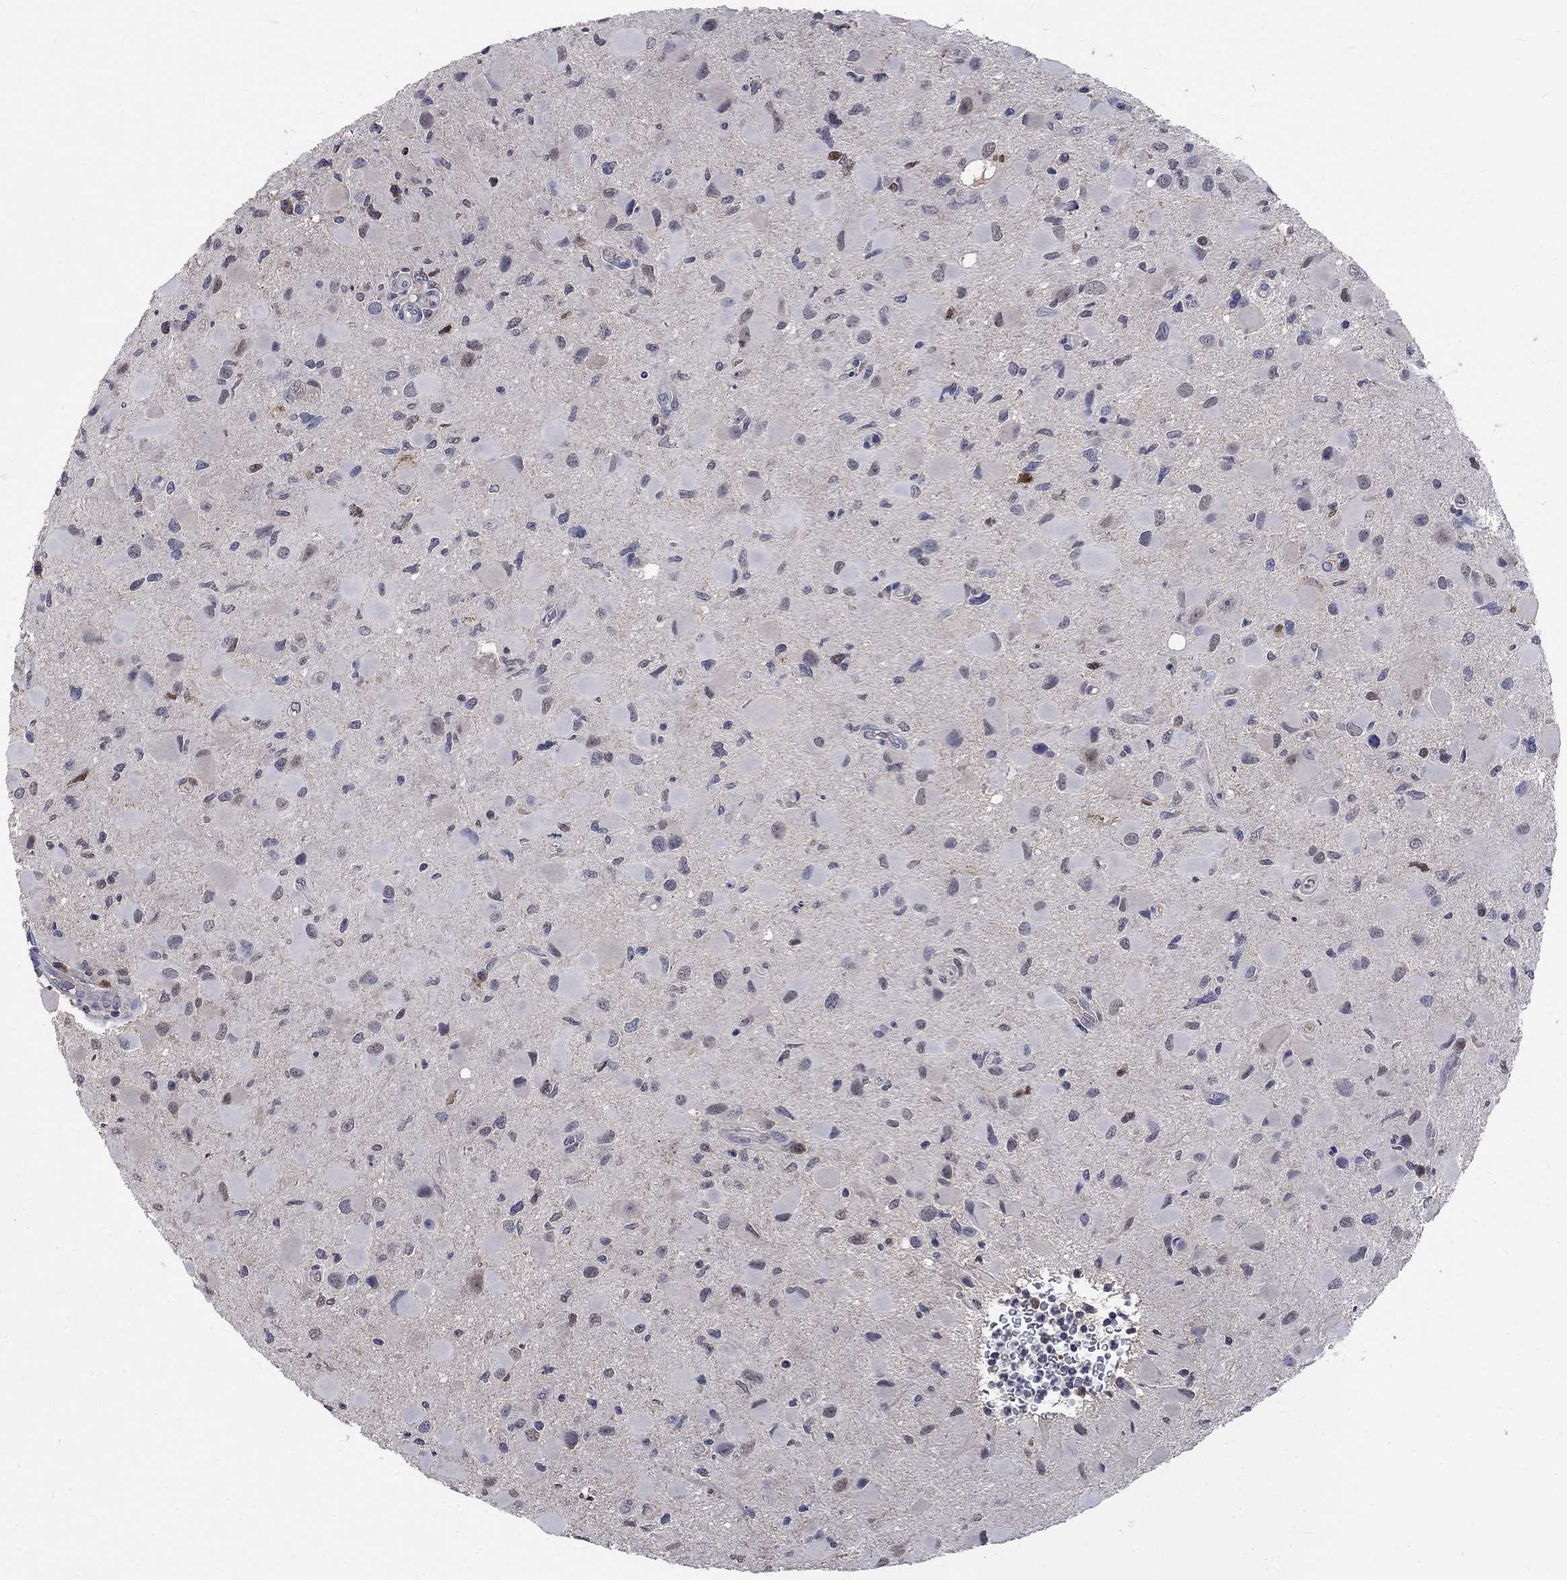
{"staining": {"intensity": "negative", "quantity": "none", "location": "none"}, "tissue": "glioma", "cell_type": "Tumor cells", "image_type": "cancer", "snomed": [{"axis": "morphology", "description": "Glioma, malignant, Low grade"}, {"axis": "topography", "description": "Brain"}], "caption": "Human low-grade glioma (malignant) stained for a protein using immunohistochemistry reveals no positivity in tumor cells.", "gene": "ZBTB18", "patient": {"sex": "female", "age": 32}}